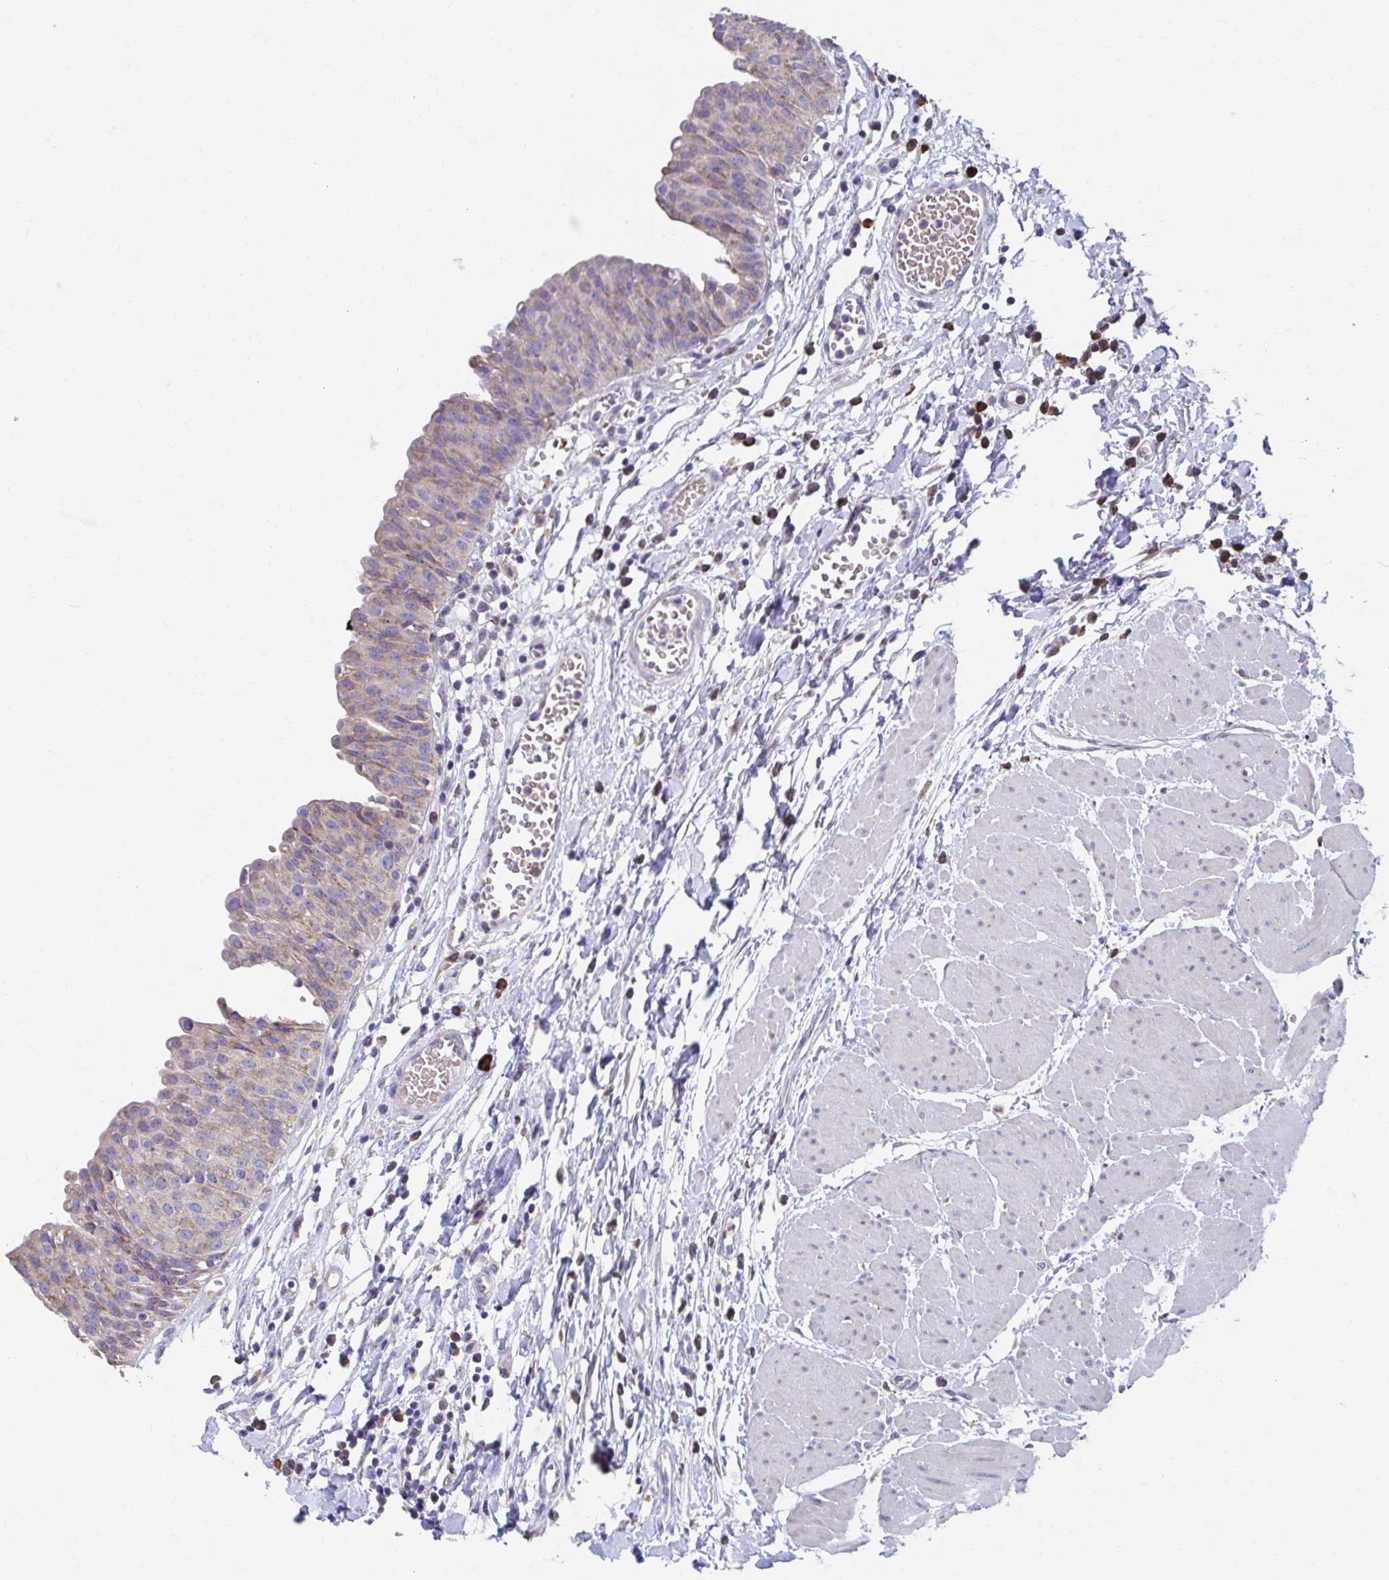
{"staining": {"intensity": "weak", "quantity": "25%-75%", "location": "cytoplasmic/membranous"}, "tissue": "urinary bladder", "cell_type": "Urothelial cells", "image_type": "normal", "snomed": [{"axis": "morphology", "description": "Normal tissue, NOS"}, {"axis": "topography", "description": "Urinary bladder"}], "caption": "Protein expression analysis of normal urinary bladder displays weak cytoplasmic/membranous expression in about 25%-75% of urothelial cells.", "gene": "FKBP2", "patient": {"sex": "male", "age": 64}}